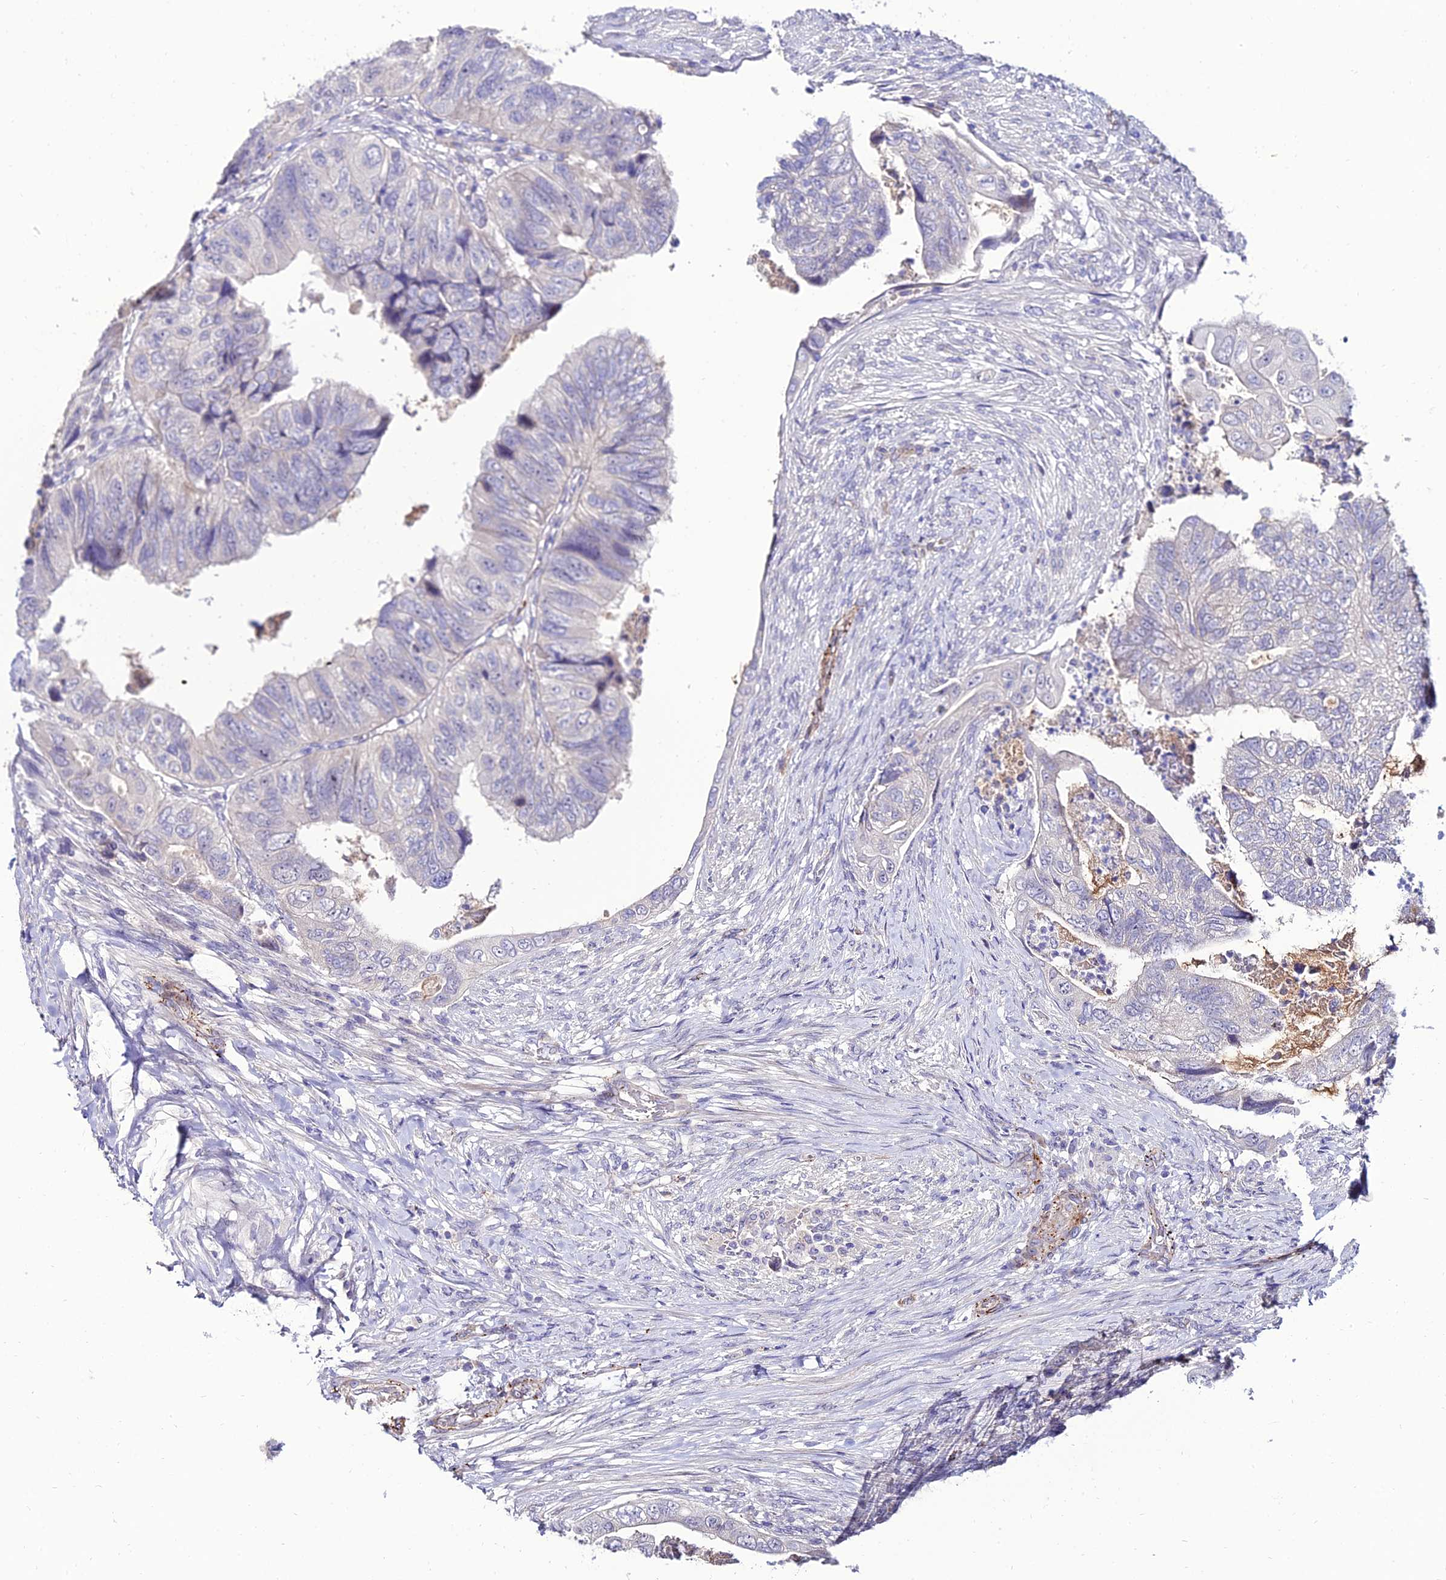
{"staining": {"intensity": "negative", "quantity": "none", "location": "none"}, "tissue": "colorectal cancer", "cell_type": "Tumor cells", "image_type": "cancer", "snomed": [{"axis": "morphology", "description": "Adenocarcinoma, NOS"}, {"axis": "topography", "description": "Rectum"}], "caption": "The immunohistochemistry image has no significant expression in tumor cells of colorectal cancer (adenocarcinoma) tissue.", "gene": "ALDH3B2", "patient": {"sex": "male", "age": 63}}